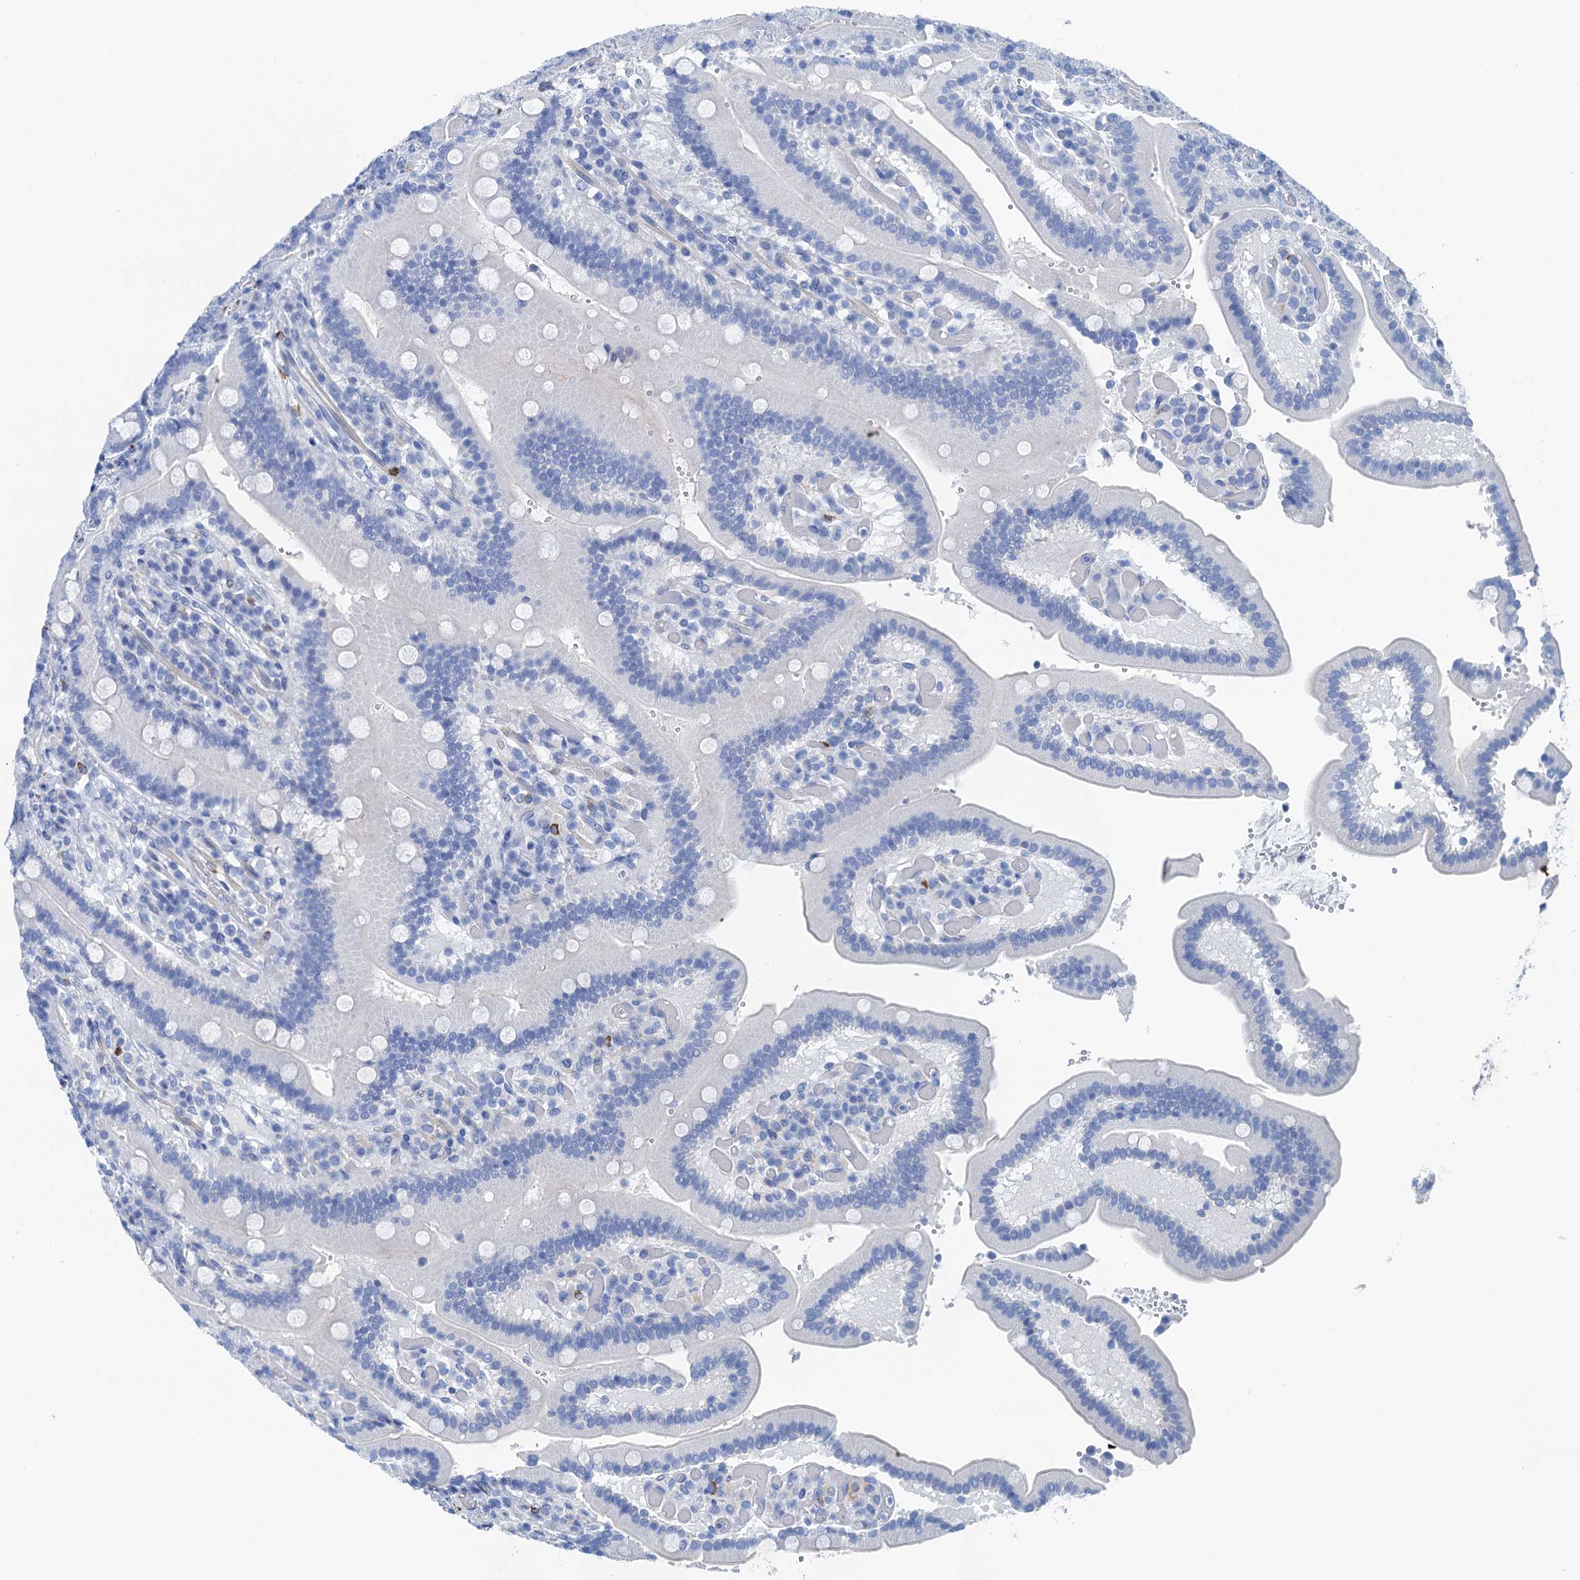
{"staining": {"intensity": "negative", "quantity": "none", "location": "none"}, "tissue": "duodenum", "cell_type": "Glandular cells", "image_type": "normal", "snomed": [{"axis": "morphology", "description": "Normal tissue, NOS"}, {"axis": "topography", "description": "Duodenum"}], "caption": "Immunohistochemistry (IHC) of unremarkable human duodenum shows no positivity in glandular cells.", "gene": "NLRP10", "patient": {"sex": "female", "age": 62}}